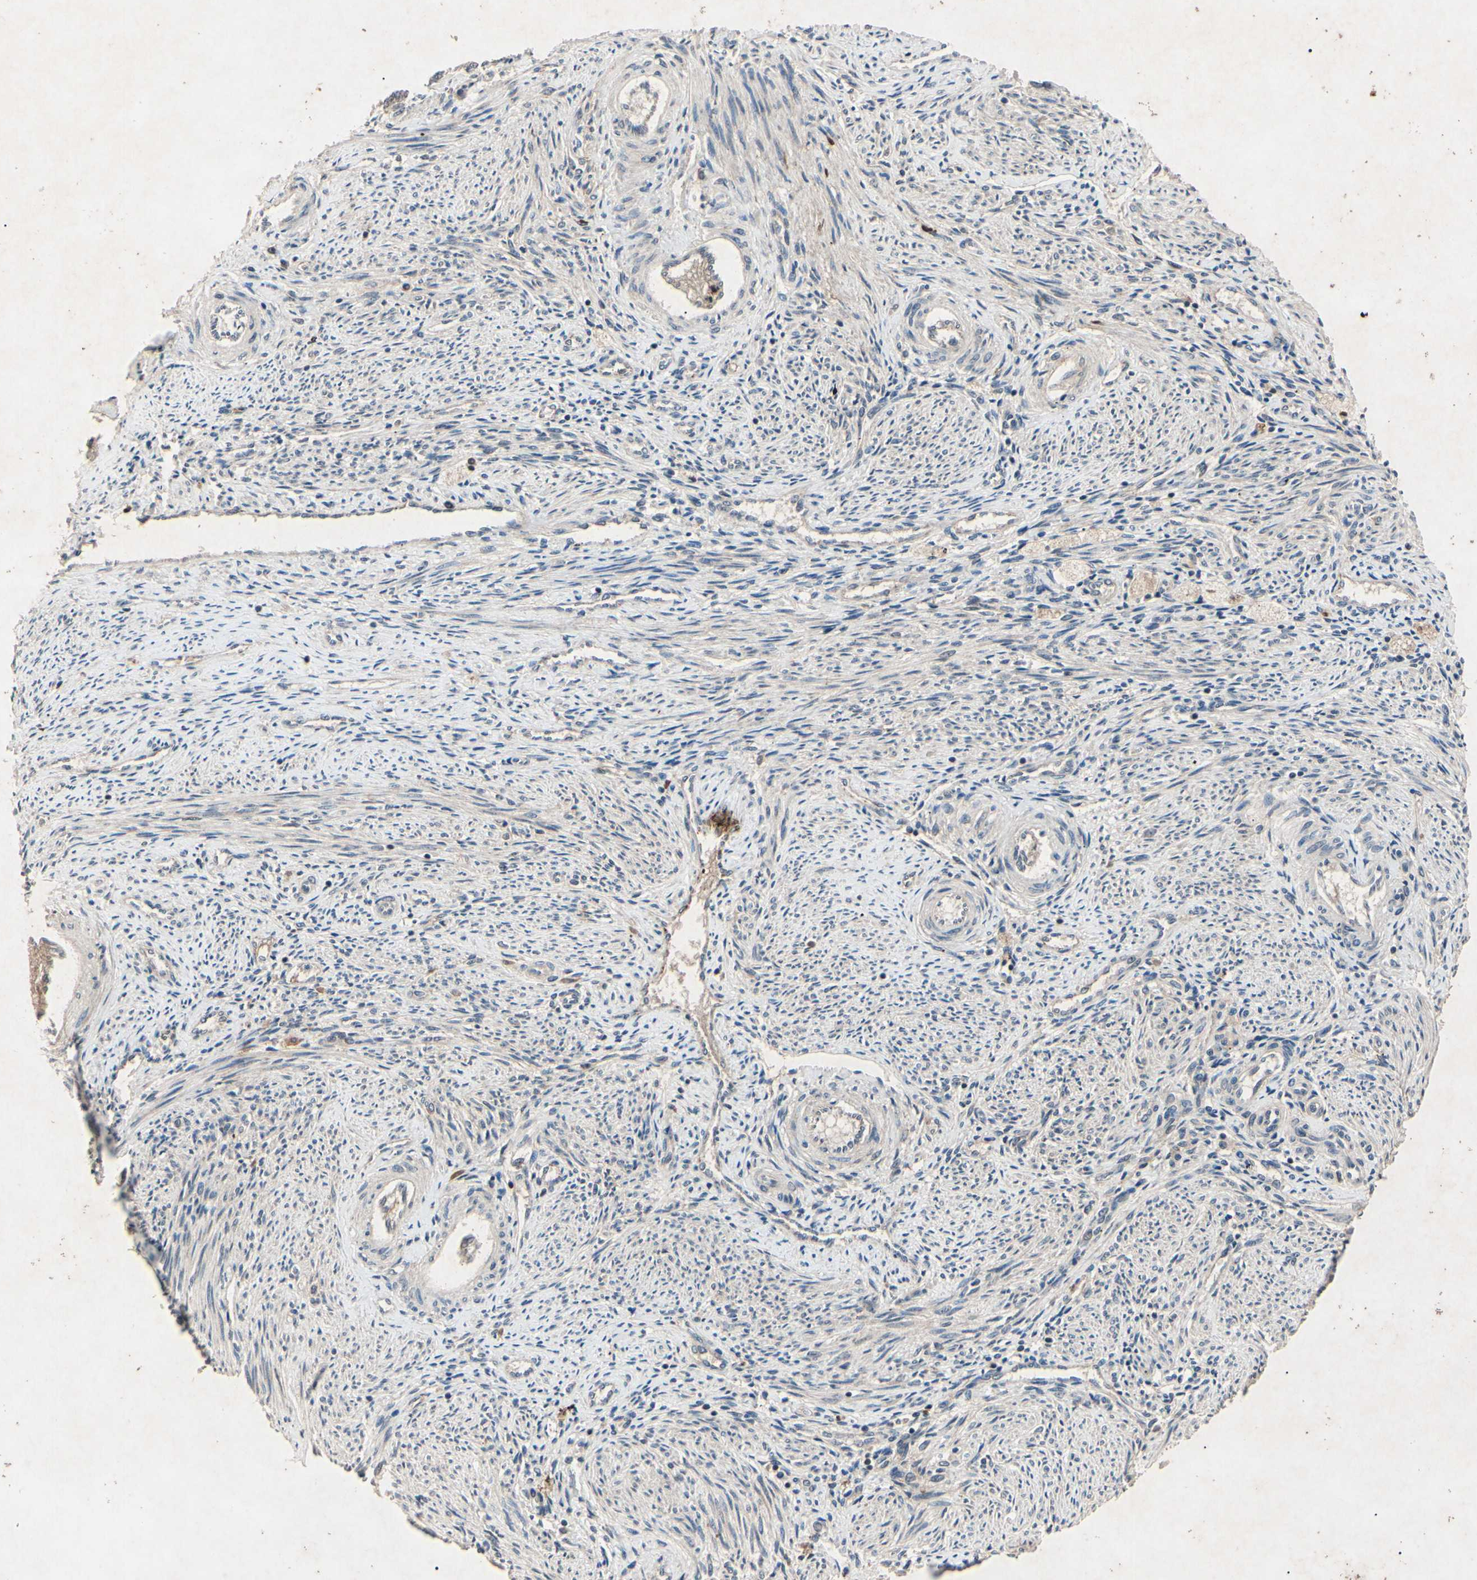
{"staining": {"intensity": "moderate", "quantity": ">75%", "location": "cytoplasmic/membranous"}, "tissue": "endometrium", "cell_type": "Cells in endometrial stroma", "image_type": "normal", "snomed": [{"axis": "morphology", "description": "Normal tissue, NOS"}, {"axis": "topography", "description": "Endometrium"}], "caption": "Immunohistochemical staining of normal human endometrium shows moderate cytoplasmic/membranous protein expression in approximately >75% of cells in endometrial stroma.", "gene": "AEBP1", "patient": {"sex": "female", "age": 42}}